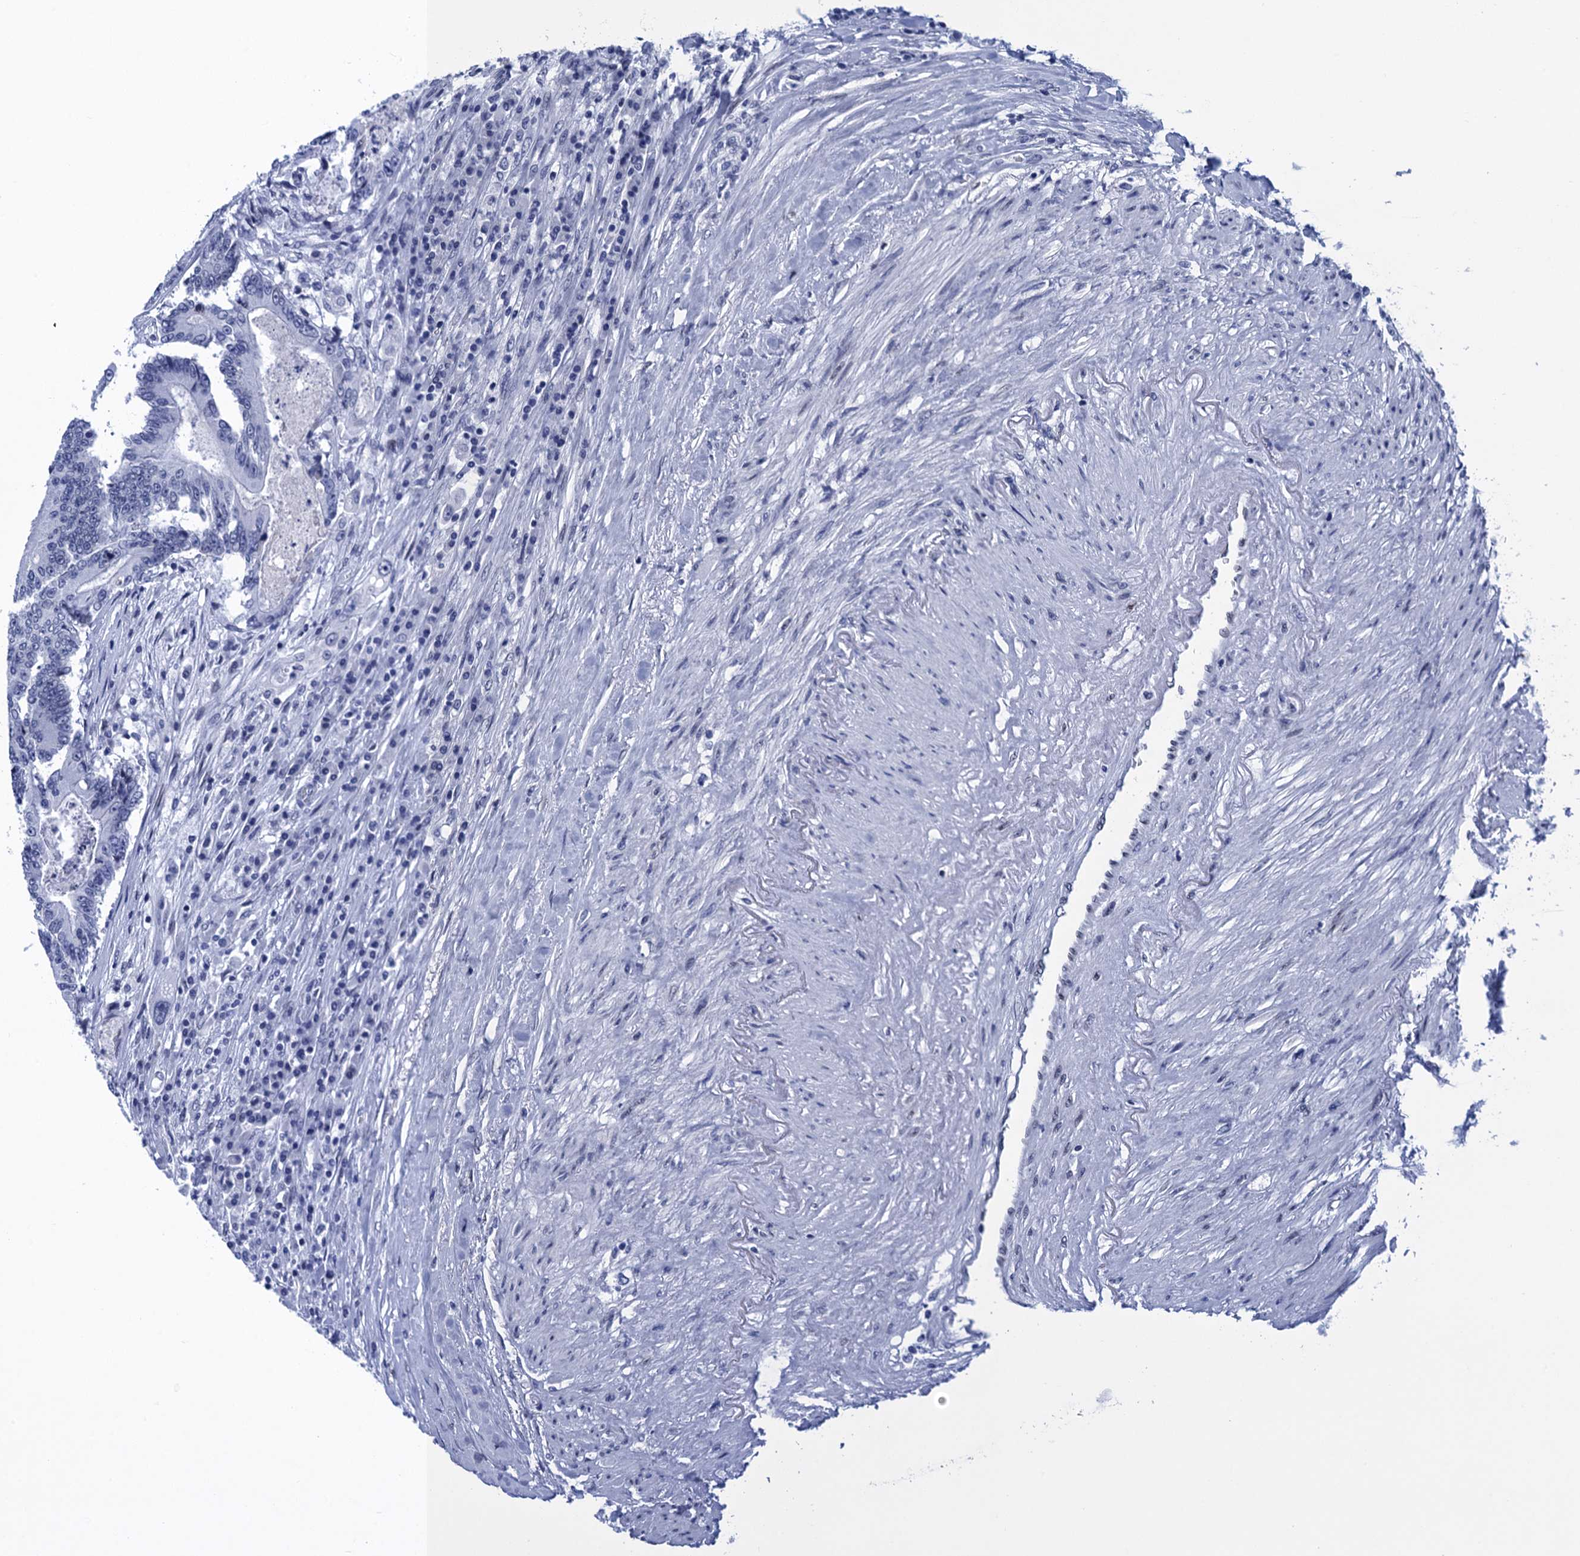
{"staining": {"intensity": "negative", "quantity": "none", "location": "none"}, "tissue": "colorectal cancer", "cell_type": "Tumor cells", "image_type": "cancer", "snomed": [{"axis": "morphology", "description": "Adenocarcinoma, NOS"}, {"axis": "topography", "description": "Colon"}], "caption": "IHC of colorectal cancer reveals no expression in tumor cells.", "gene": "METTL25", "patient": {"sex": "male", "age": 83}}